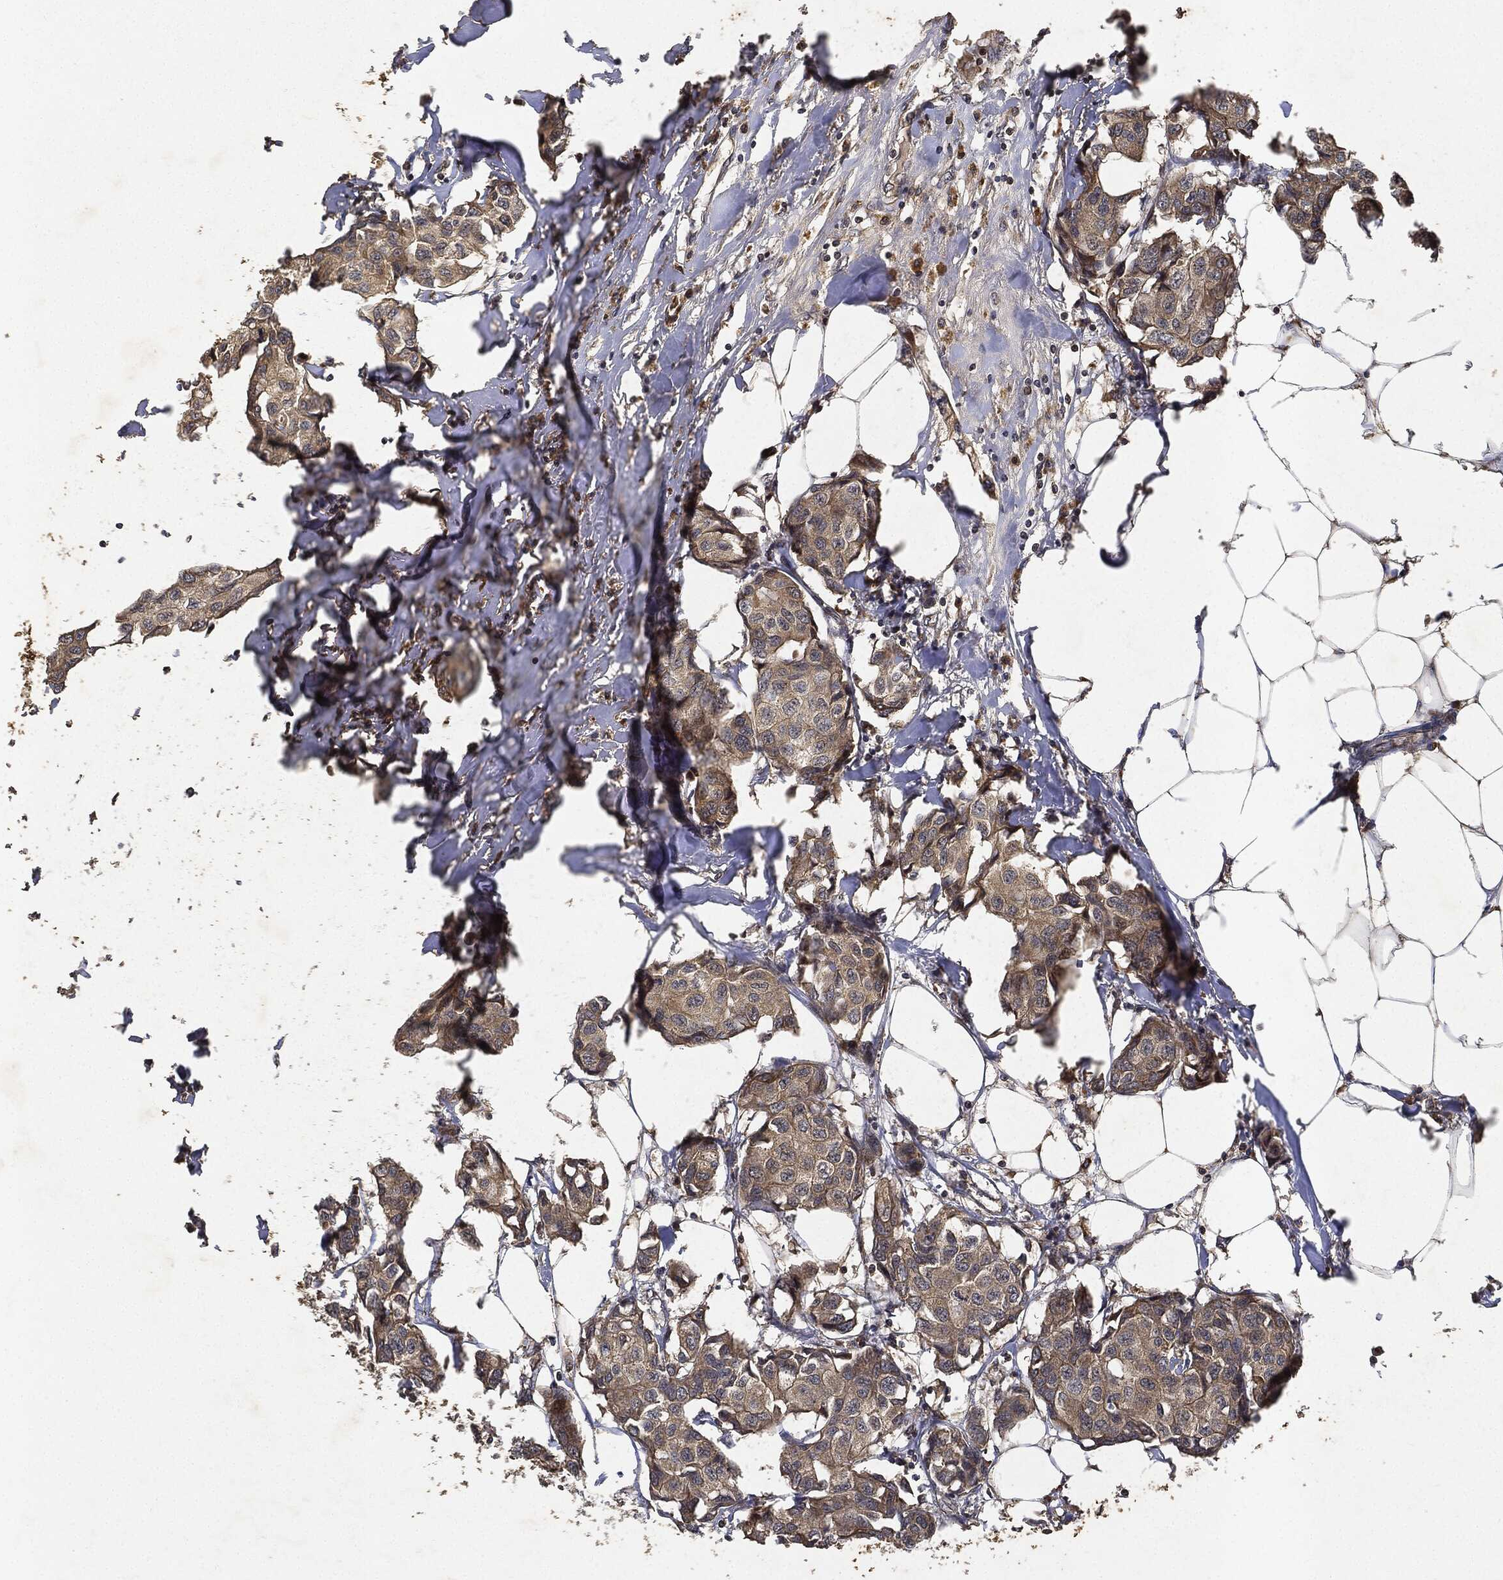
{"staining": {"intensity": "negative", "quantity": "none", "location": "none"}, "tissue": "breast cancer", "cell_type": "Tumor cells", "image_type": "cancer", "snomed": [{"axis": "morphology", "description": "Duct carcinoma"}, {"axis": "topography", "description": "Breast"}], "caption": "This is a image of immunohistochemistry staining of breast intraductal carcinoma, which shows no staining in tumor cells.", "gene": "MLST8", "patient": {"sex": "female", "age": 80}}